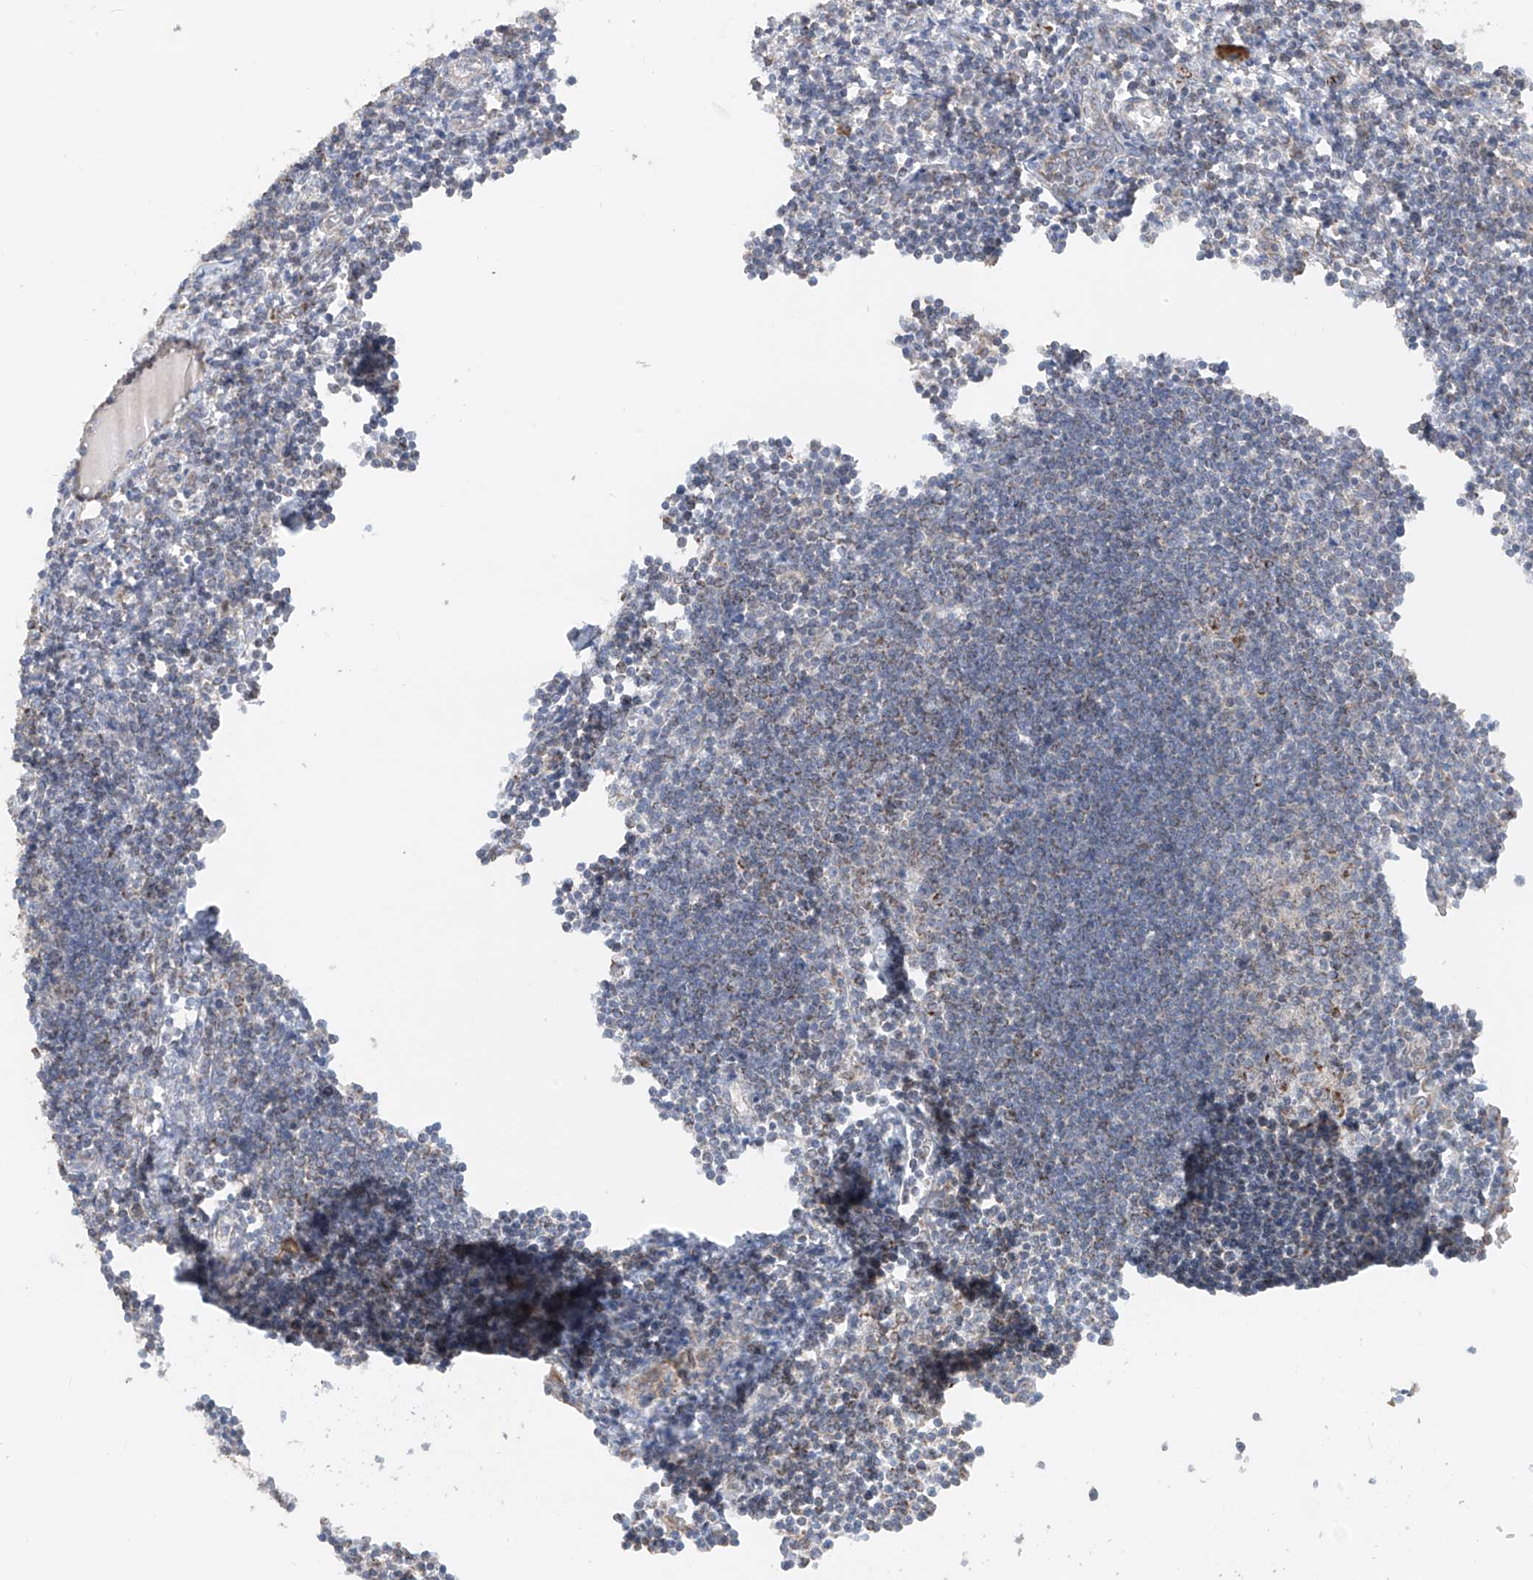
{"staining": {"intensity": "strong", "quantity": "25%-75%", "location": "cytoplasmic/membranous"}, "tissue": "lymph node", "cell_type": "Germinal center cells", "image_type": "normal", "snomed": [{"axis": "morphology", "description": "Normal tissue, NOS"}, {"axis": "morphology", "description": "Malignant melanoma, Metastatic site"}, {"axis": "topography", "description": "Lymph node"}], "caption": "DAB (3,3'-diaminobenzidine) immunohistochemical staining of benign lymph node exhibits strong cytoplasmic/membranous protein staining in about 25%-75% of germinal center cells.", "gene": "AHCTF1", "patient": {"sex": "male", "age": 41}}